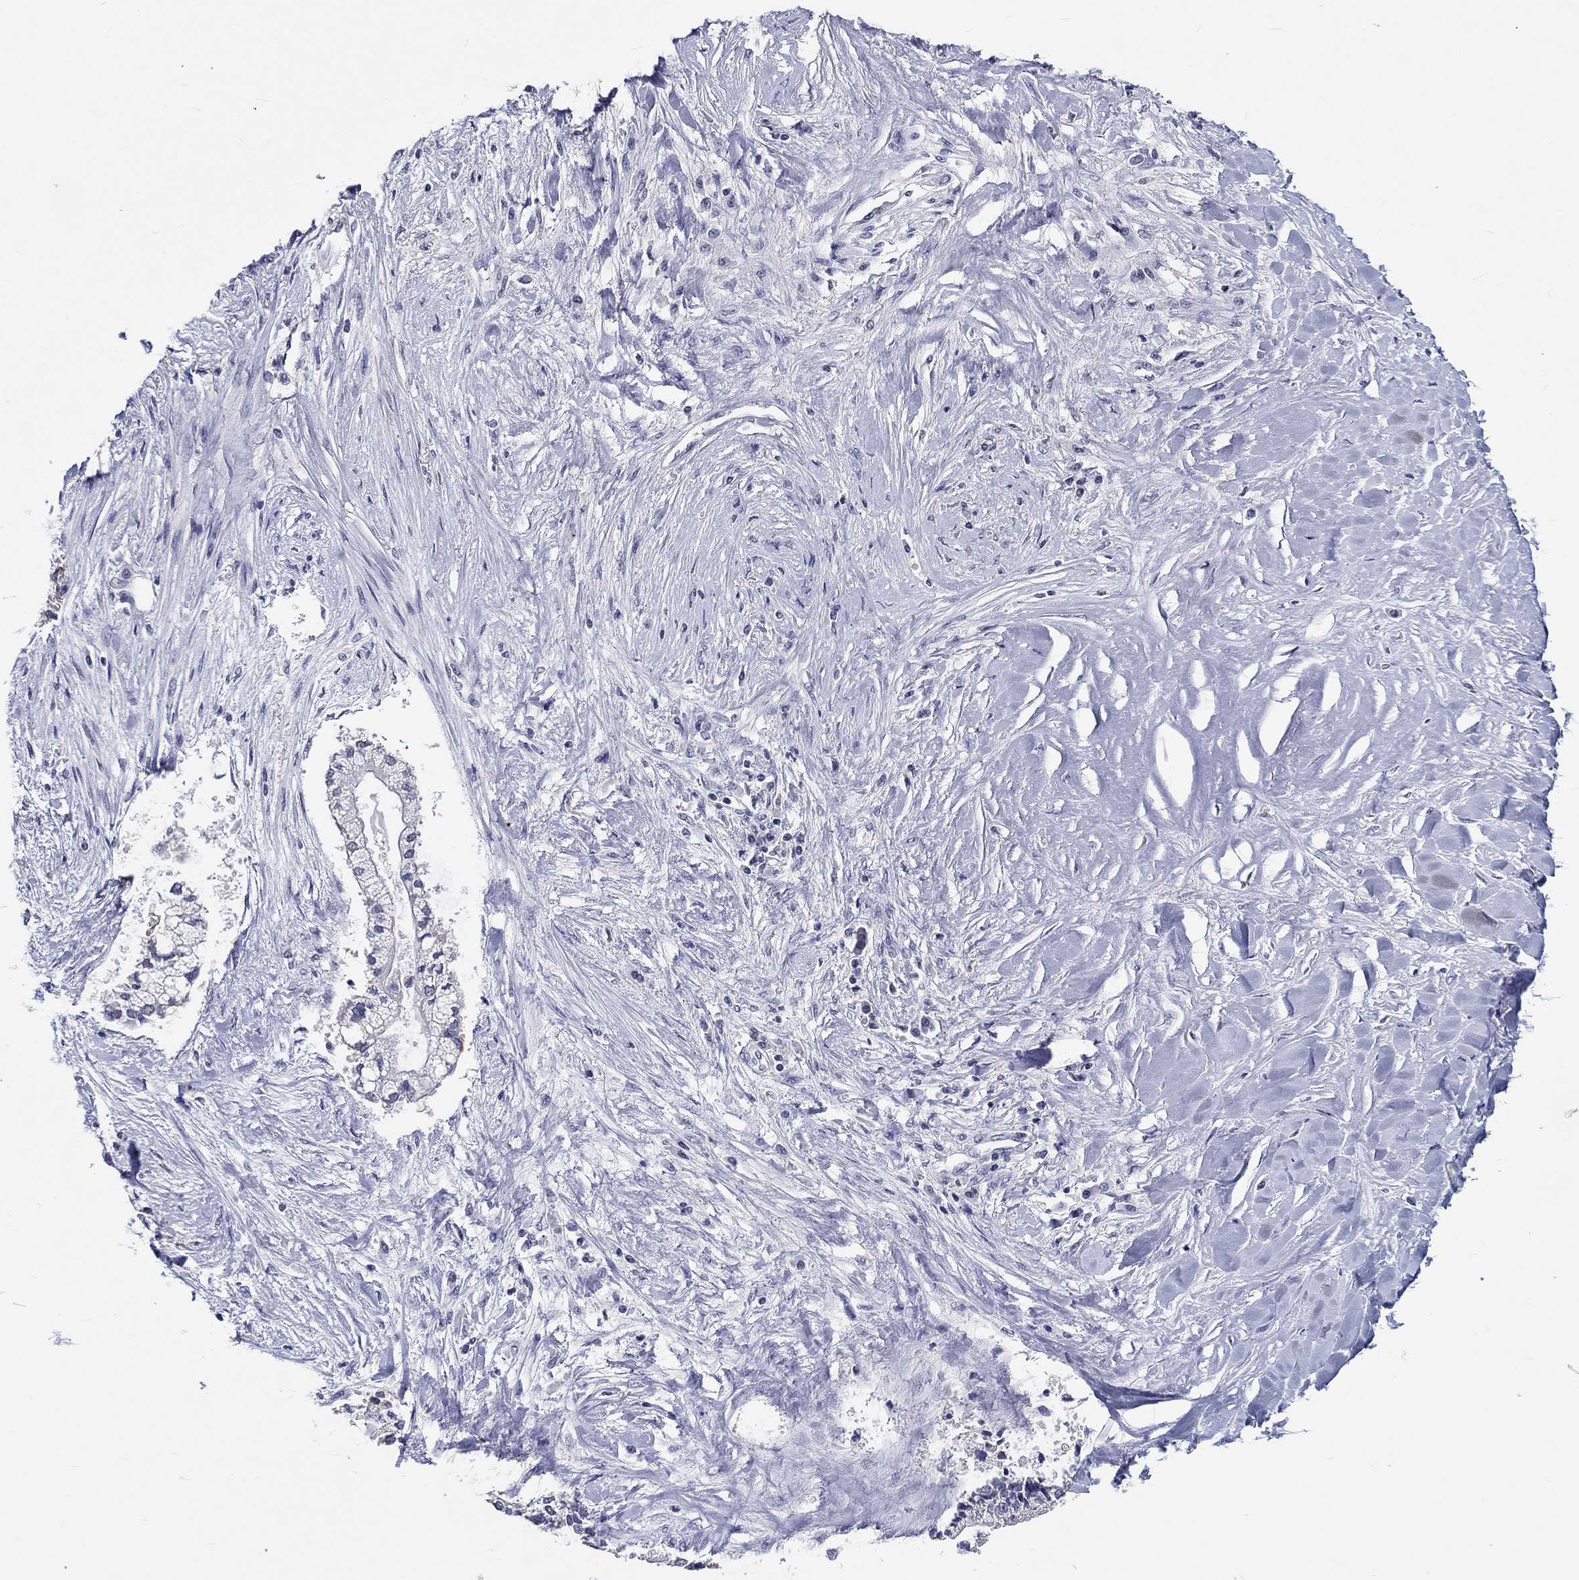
{"staining": {"intensity": "negative", "quantity": "none", "location": "none"}, "tissue": "liver cancer", "cell_type": "Tumor cells", "image_type": "cancer", "snomed": [{"axis": "morphology", "description": "Cholangiocarcinoma"}, {"axis": "topography", "description": "Liver"}], "caption": "This is a image of IHC staining of liver cancer, which shows no expression in tumor cells.", "gene": "GRIN1", "patient": {"sex": "male", "age": 50}}